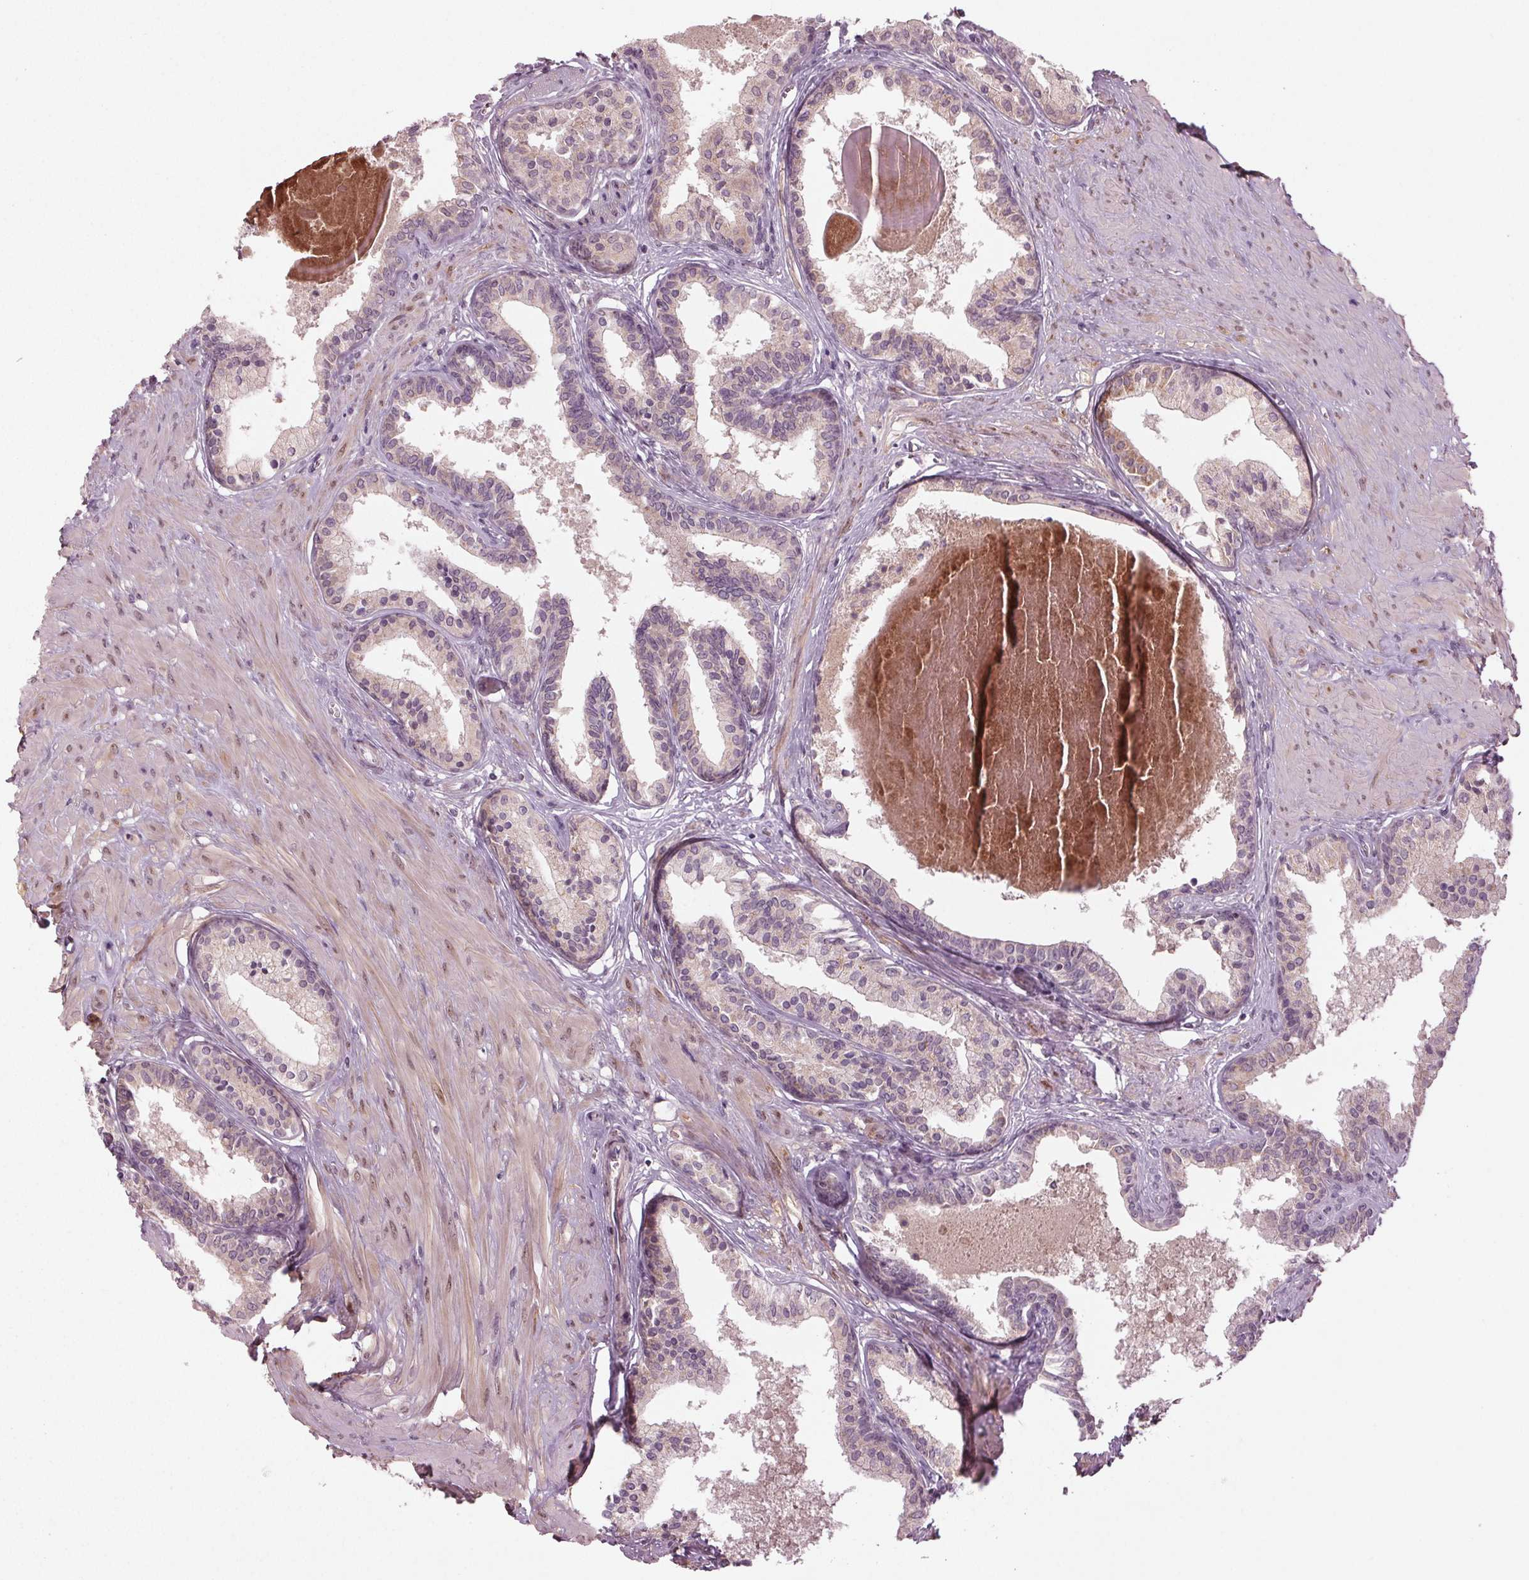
{"staining": {"intensity": "weak", "quantity": "<25%", "location": "cytoplasmic/membranous"}, "tissue": "prostate", "cell_type": "Glandular cells", "image_type": "normal", "snomed": [{"axis": "morphology", "description": "Normal tissue, NOS"}, {"axis": "topography", "description": "Prostate"}], "caption": "There is no significant positivity in glandular cells of prostate. (DAB (3,3'-diaminobenzidine) immunohistochemistry (IHC) with hematoxylin counter stain).", "gene": "ZNF605", "patient": {"sex": "male", "age": 61}}